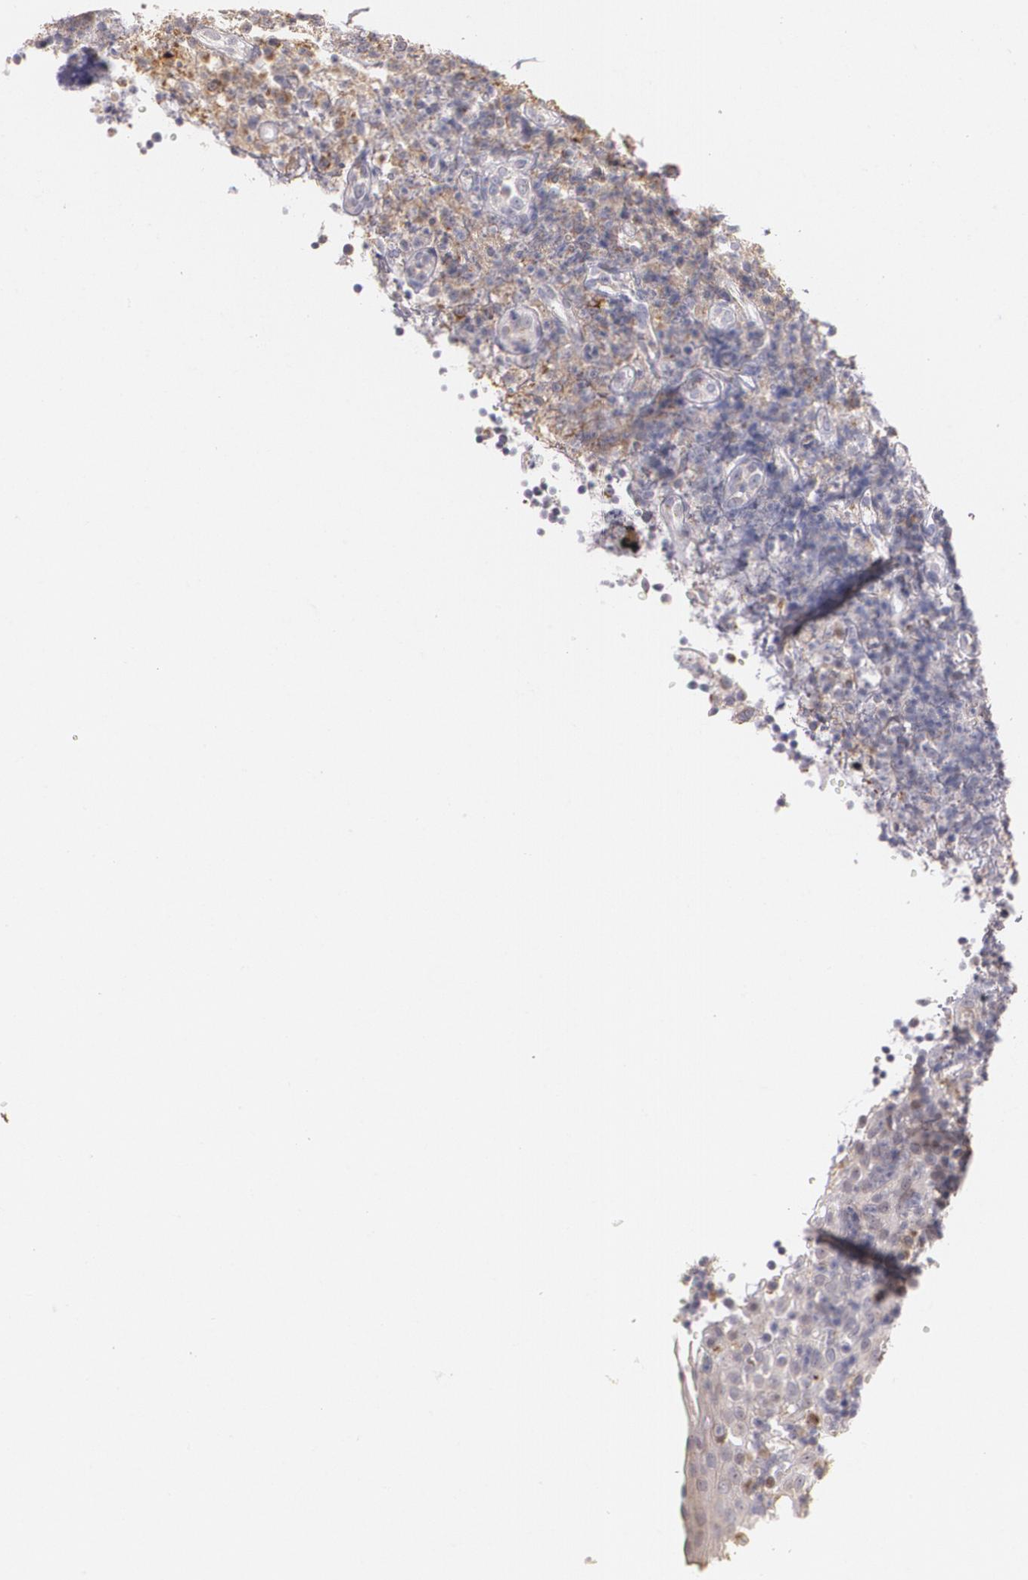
{"staining": {"intensity": "moderate", "quantity": "<25%", "location": "cytoplasmic/membranous"}, "tissue": "tonsil", "cell_type": "Germinal center cells", "image_type": "normal", "snomed": [{"axis": "morphology", "description": "Normal tissue, NOS"}, {"axis": "topography", "description": "Tonsil"}], "caption": "This is a photomicrograph of immunohistochemistry (IHC) staining of benign tonsil, which shows moderate staining in the cytoplasmic/membranous of germinal center cells.", "gene": "ATF3", "patient": {"sex": "female", "age": 40}}